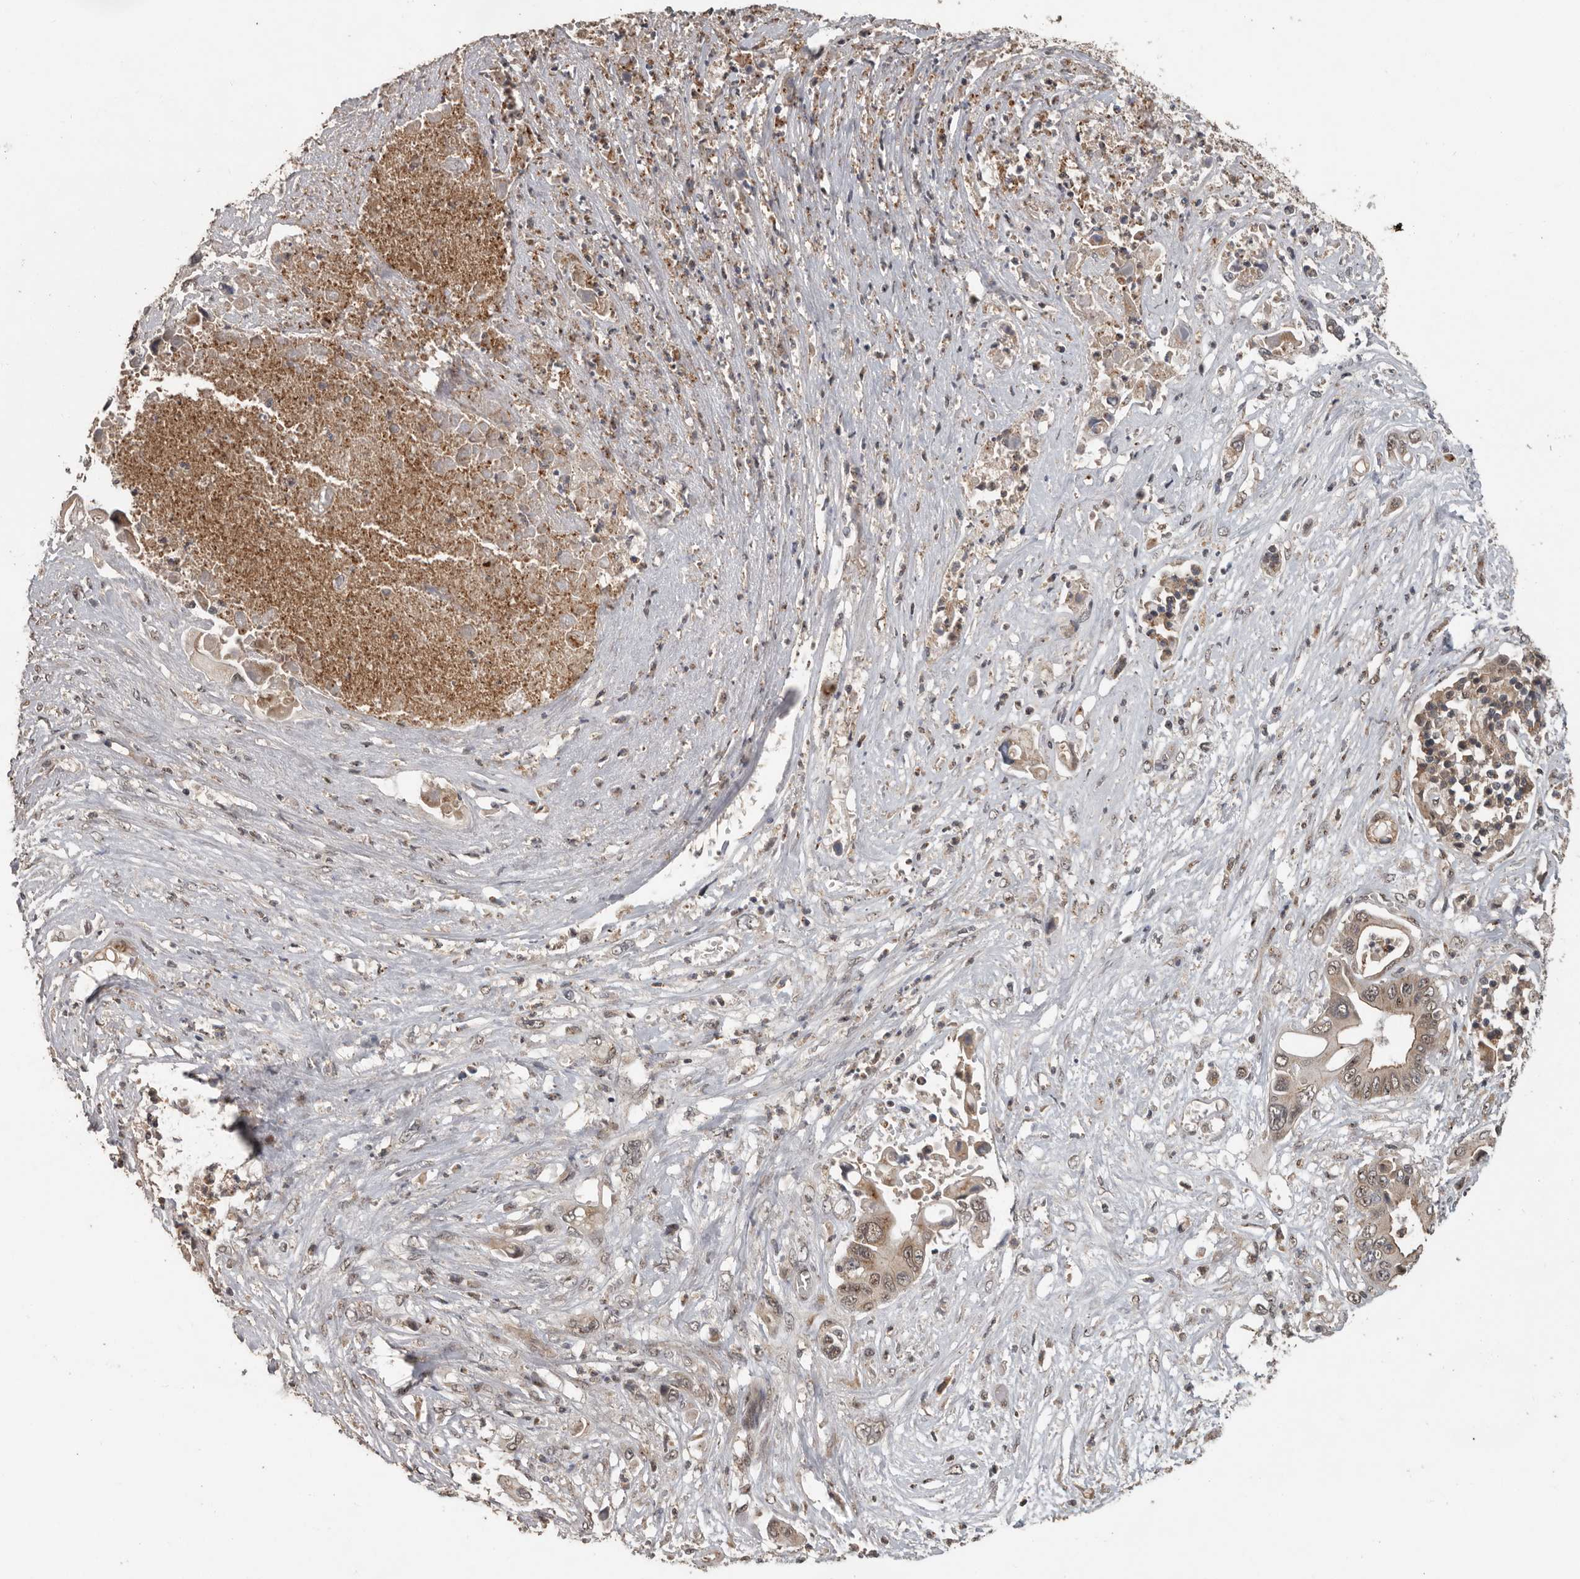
{"staining": {"intensity": "weak", "quantity": "25%-75%", "location": "cytoplasmic/membranous,nuclear"}, "tissue": "pancreatic cancer", "cell_type": "Tumor cells", "image_type": "cancer", "snomed": [{"axis": "morphology", "description": "Adenocarcinoma, NOS"}, {"axis": "topography", "description": "Pancreas"}], "caption": "Immunohistochemical staining of human pancreatic adenocarcinoma exhibits low levels of weak cytoplasmic/membranous and nuclear positivity in about 25%-75% of tumor cells.", "gene": "CEP350", "patient": {"sex": "male", "age": 66}}